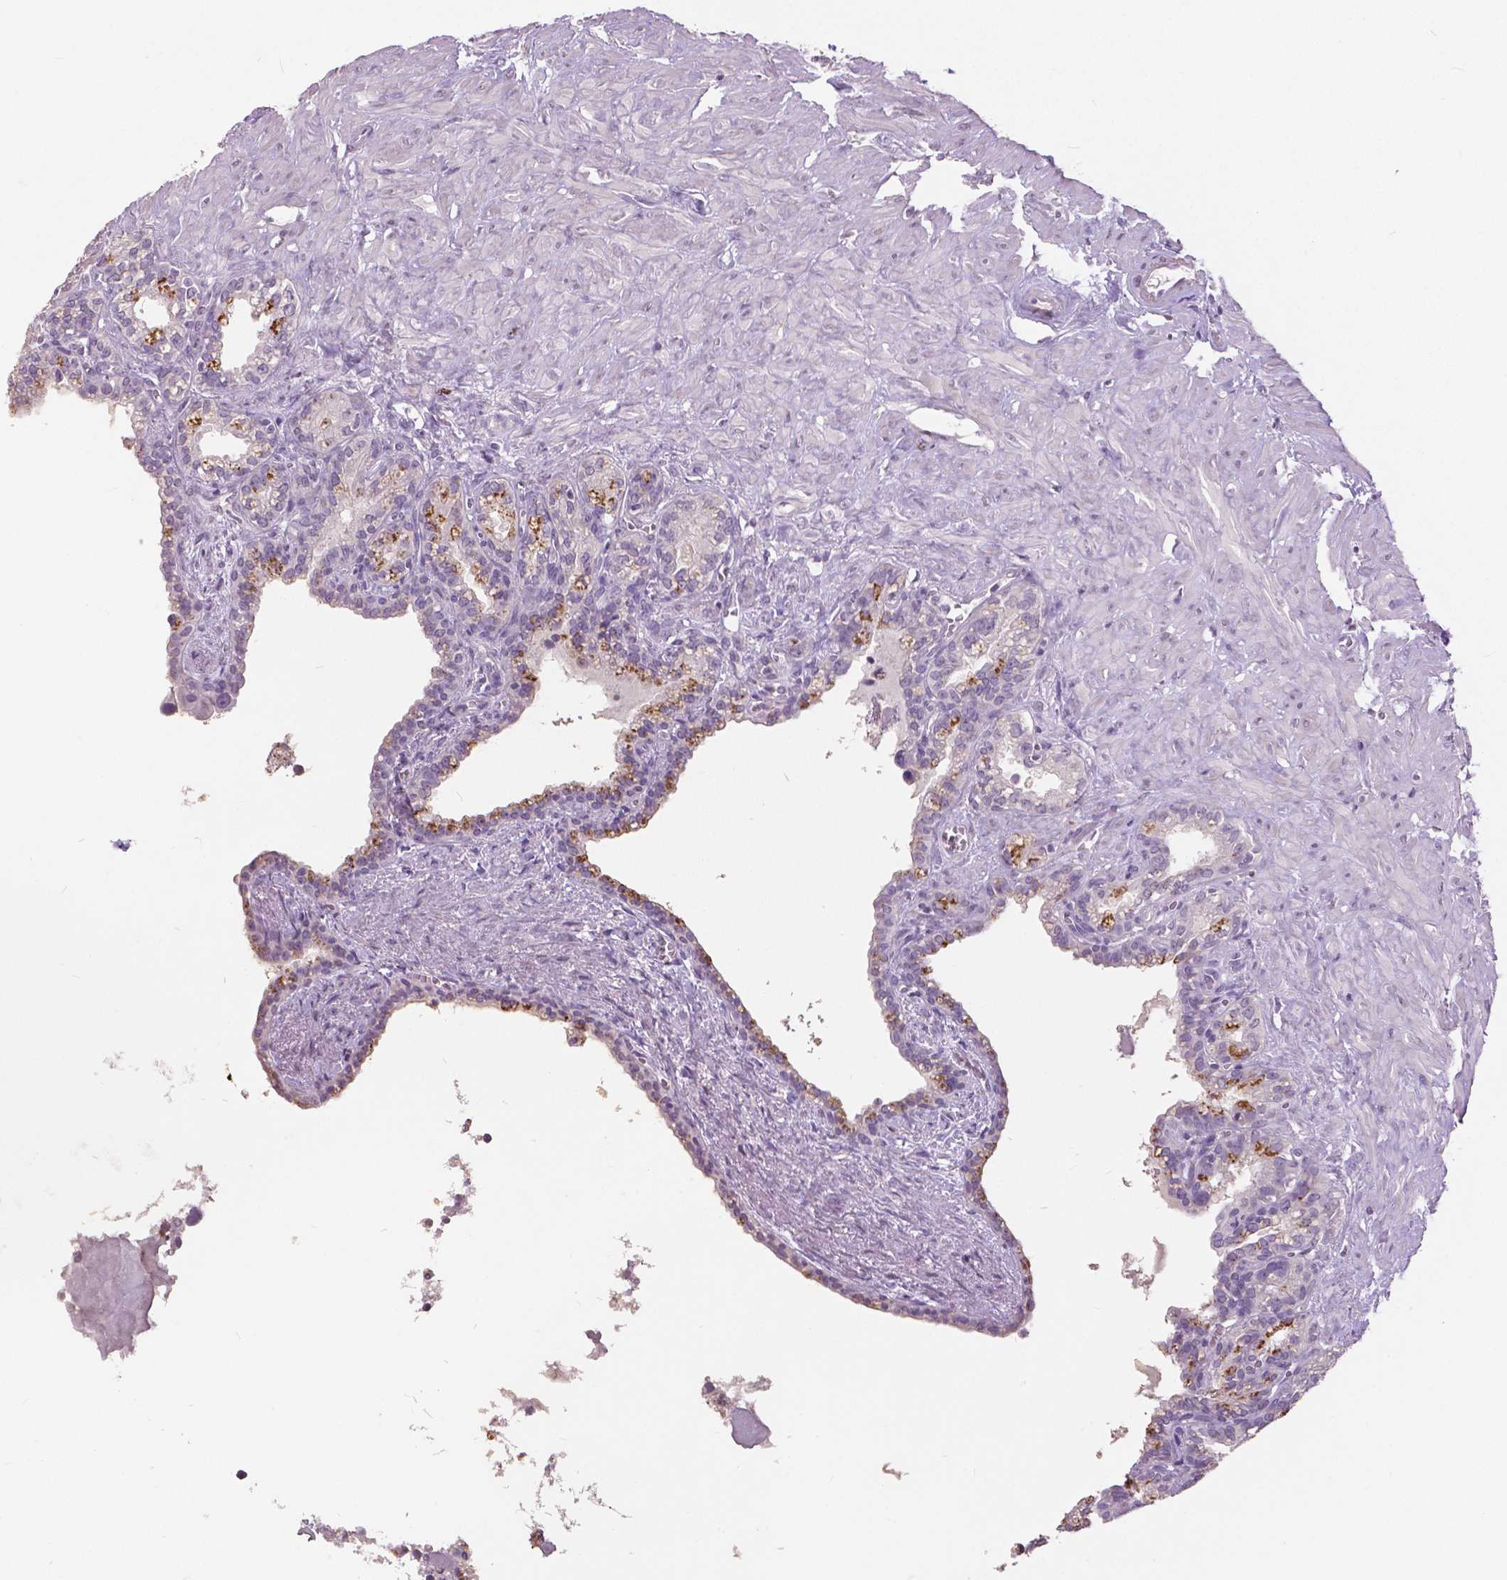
{"staining": {"intensity": "moderate", "quantity": "<25%", "location": "cytoplasmic/membranous"}, "tissue": "seminal vesicle", "cell_type": "Glandular cells", "image_type": "normal", "snomed": [{"axis": "morphology", "description": "Normal tissue, NOS"}, {"axis": "morphology", "description": "Urothelial carcinoma, NOS"}, {"axis": "topography", "description": "Urinary bladder"}, {"axis": "topography", "description": "Seminal veicle"}], "caption": "Immunohistochemistry photomicrograph of unremarkable seminal vesicle: seminal vesicle stained using immunohistochemistry (IHC) displays low levels of moderate protein expression localized specifically in the cytoplasmic/membranous of glandular cells, appearing as a cytoplasmic/membranous brown color.", "gene": "GRIN2A", "patient": {"sex": "male", "age": 76}}